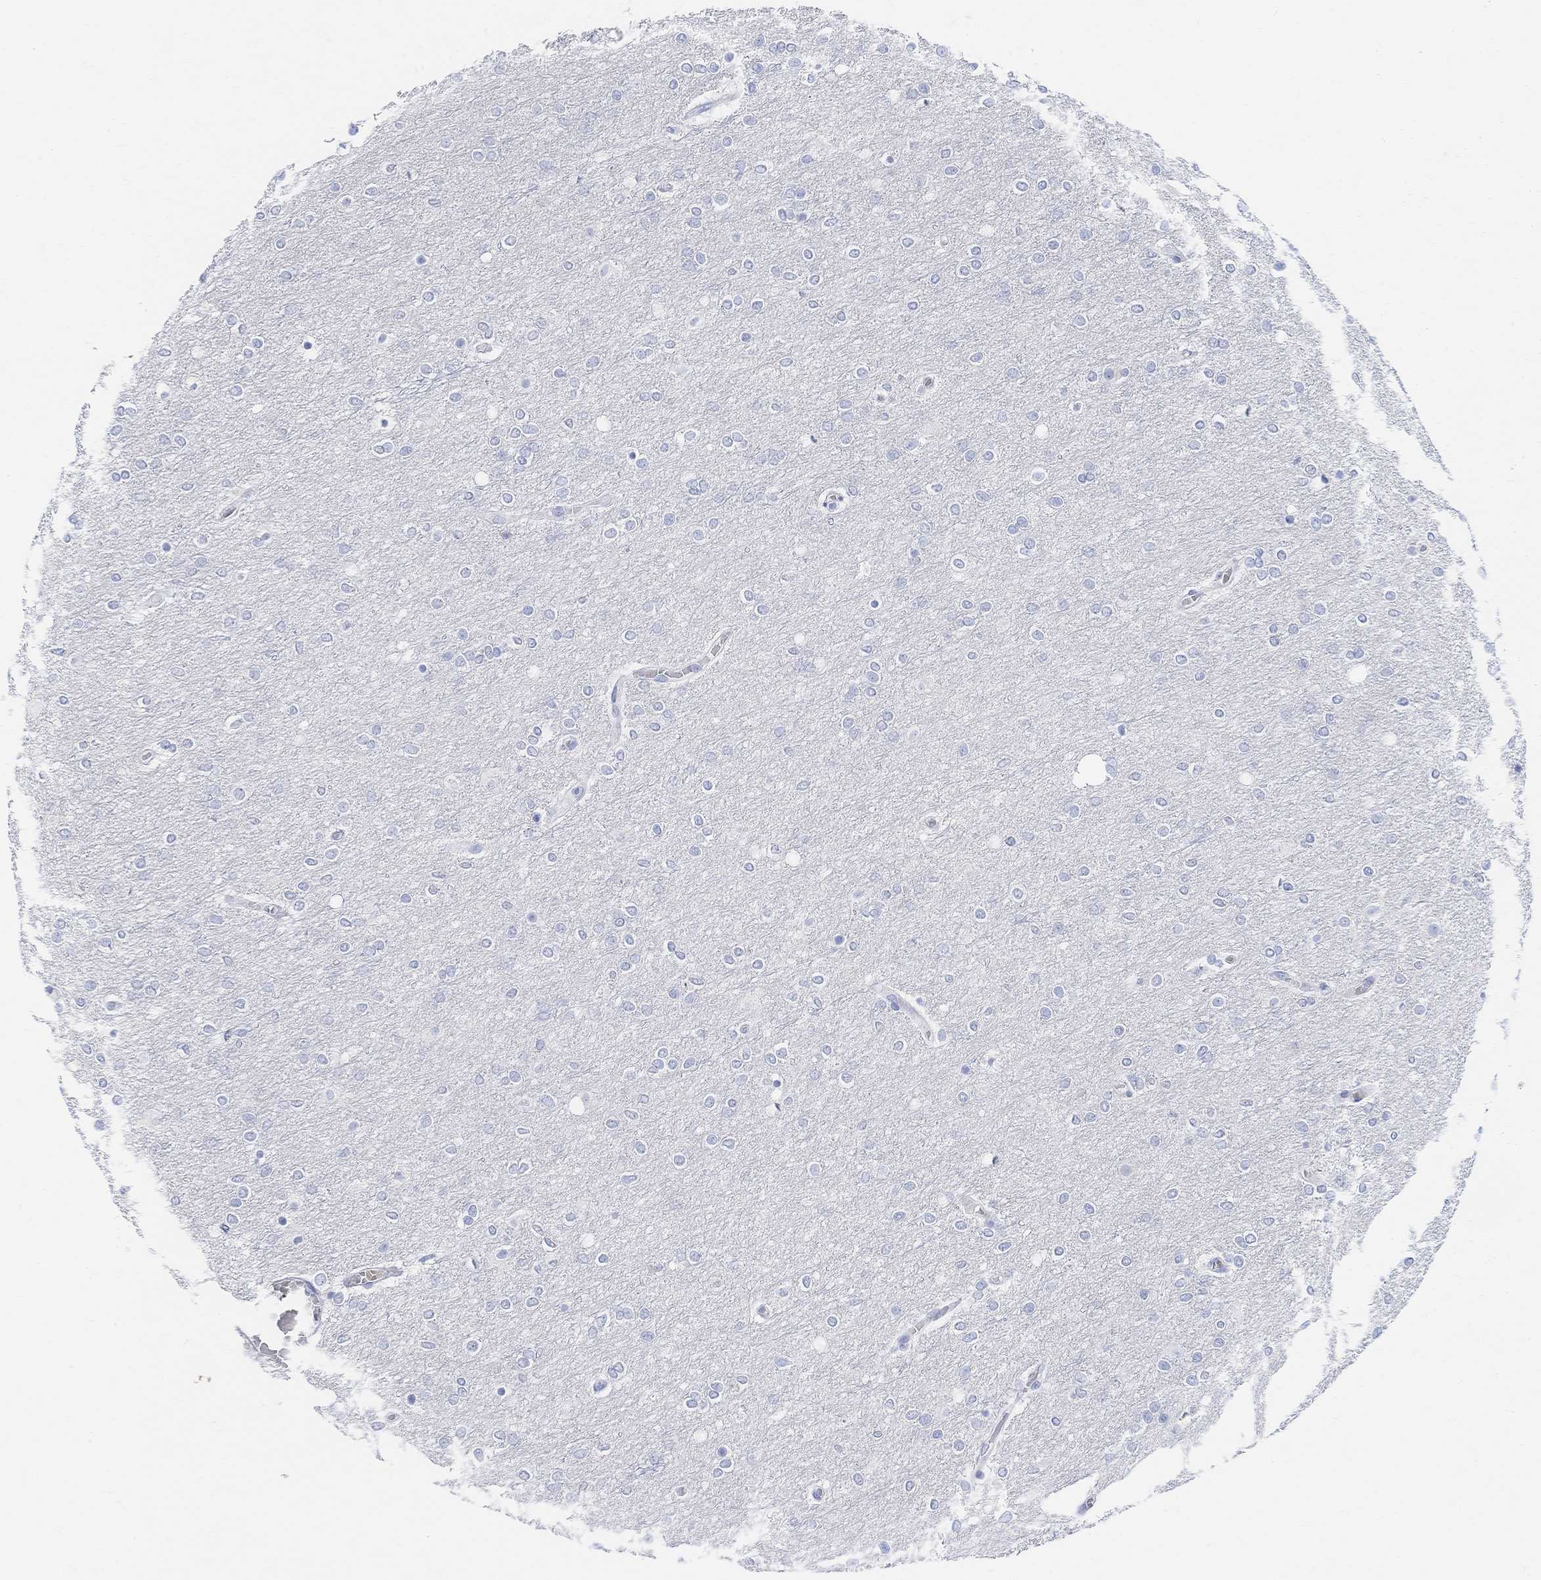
{"staining": {"intensity": "negative", "quantity": "none", "location": "none"}, "tissue": "glioma", "cell_type": "Tumor cells", "image_type": "cancer", "snomed": [{"axis": "morphology", "description": "Glioma, malignant, High grade"}, {"axis": "topography", "description": "Brain"}], "caption": "An image of human glioma is negative for staining in tumor cells.", "gene": "RETNLB", "patient": {"sex": "female", "age": 61}}